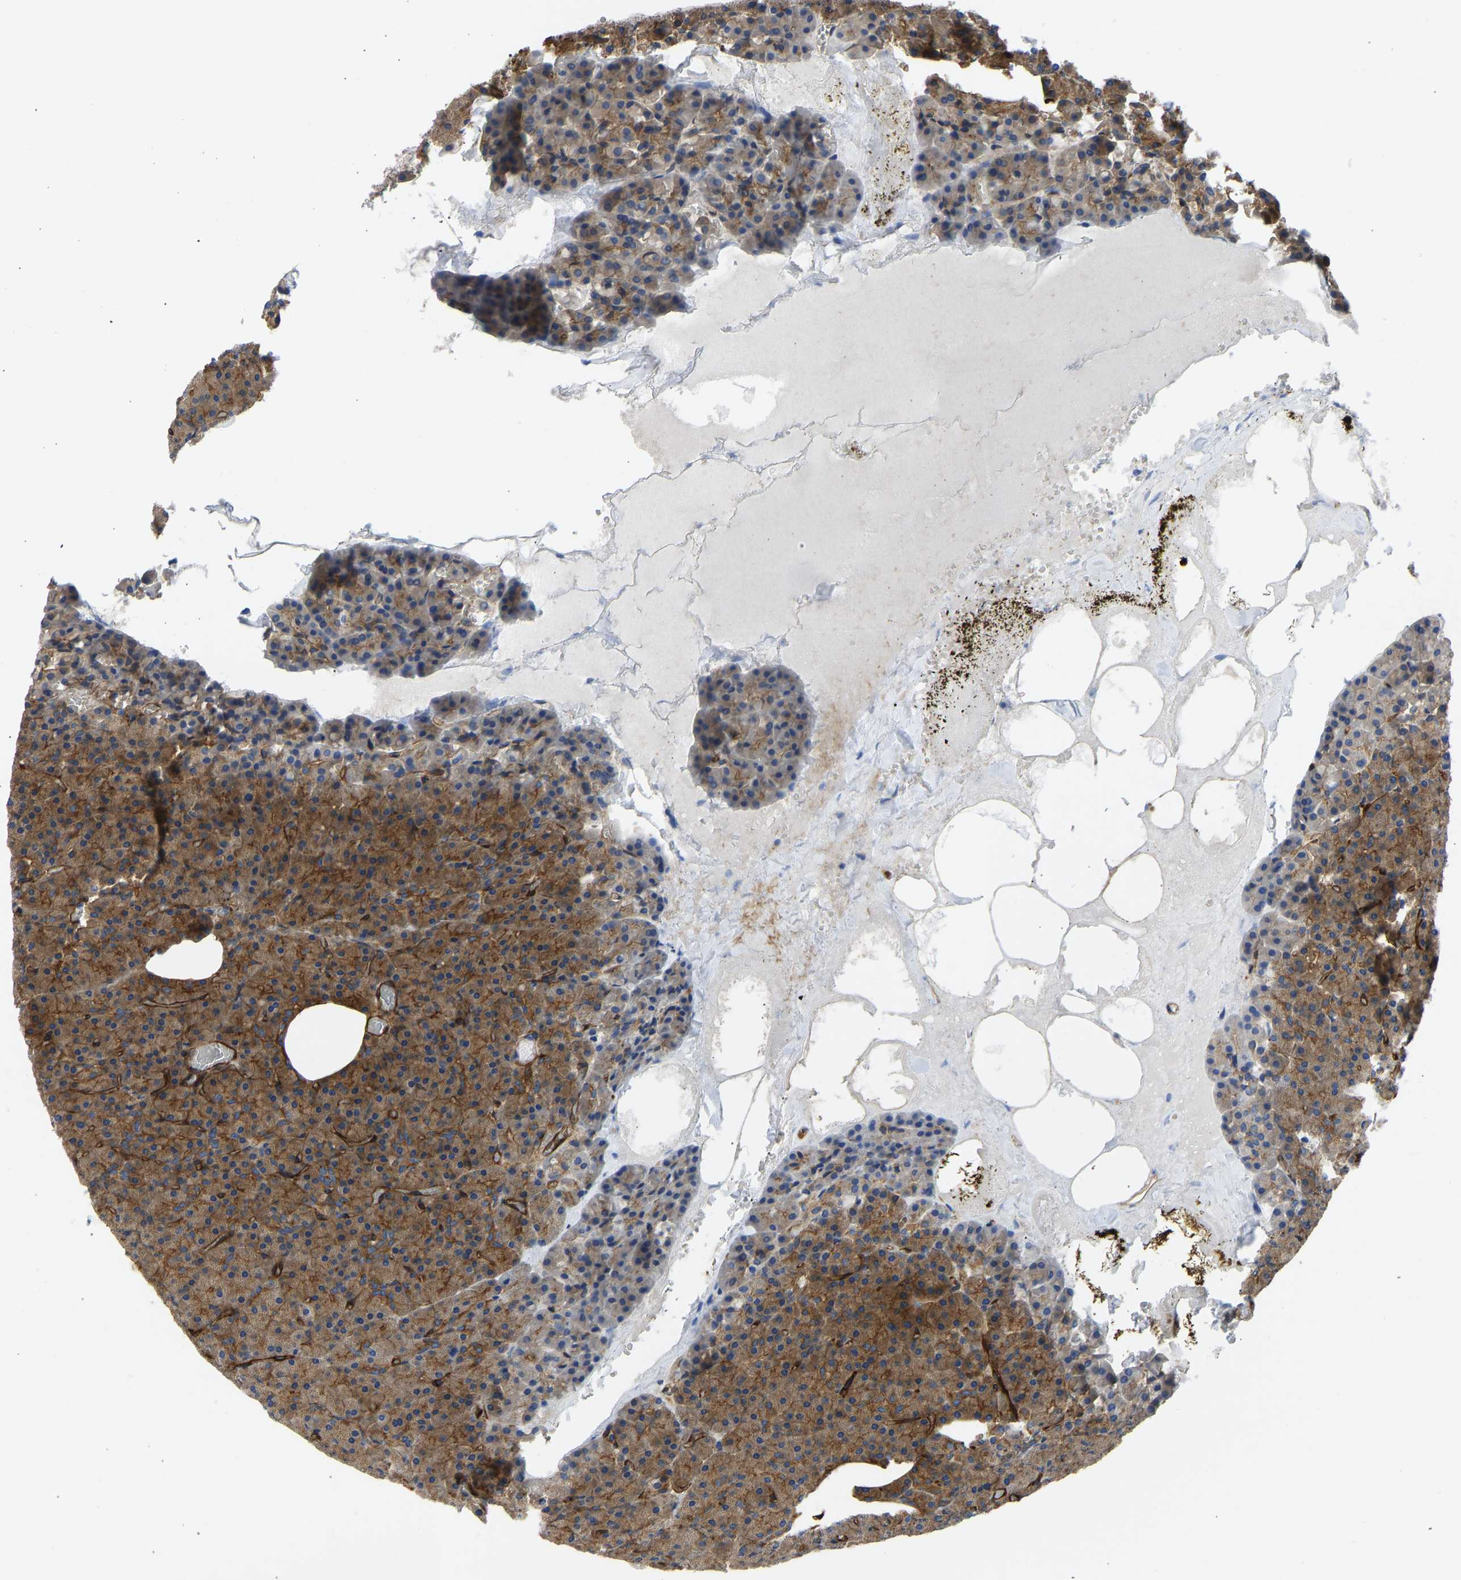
{"staining": {"intensity": "moderate", "quantity": ">75%", "location": "cytoplasmic/membranous"}, "tissue": "pancreas", "cell_type": "Exocrine glandular cells", "image_type": "normal", "snomed": [{"axis": "morphology", "description": "Normal tissue, NOS"}, {"axis": "morphology", "description": "Carcinoid, malignant, NOS"}, {"axis": "topography", "description": "Pancreas"}], "caption": "Brown immunohistochemical staining in benign pancreas displays moderate cytoplasmic/membranous staining in approximately >75% of exocrine glandular cells.", "gene": "MYO1C", "patient": {"sex": "female", "age": 35}}